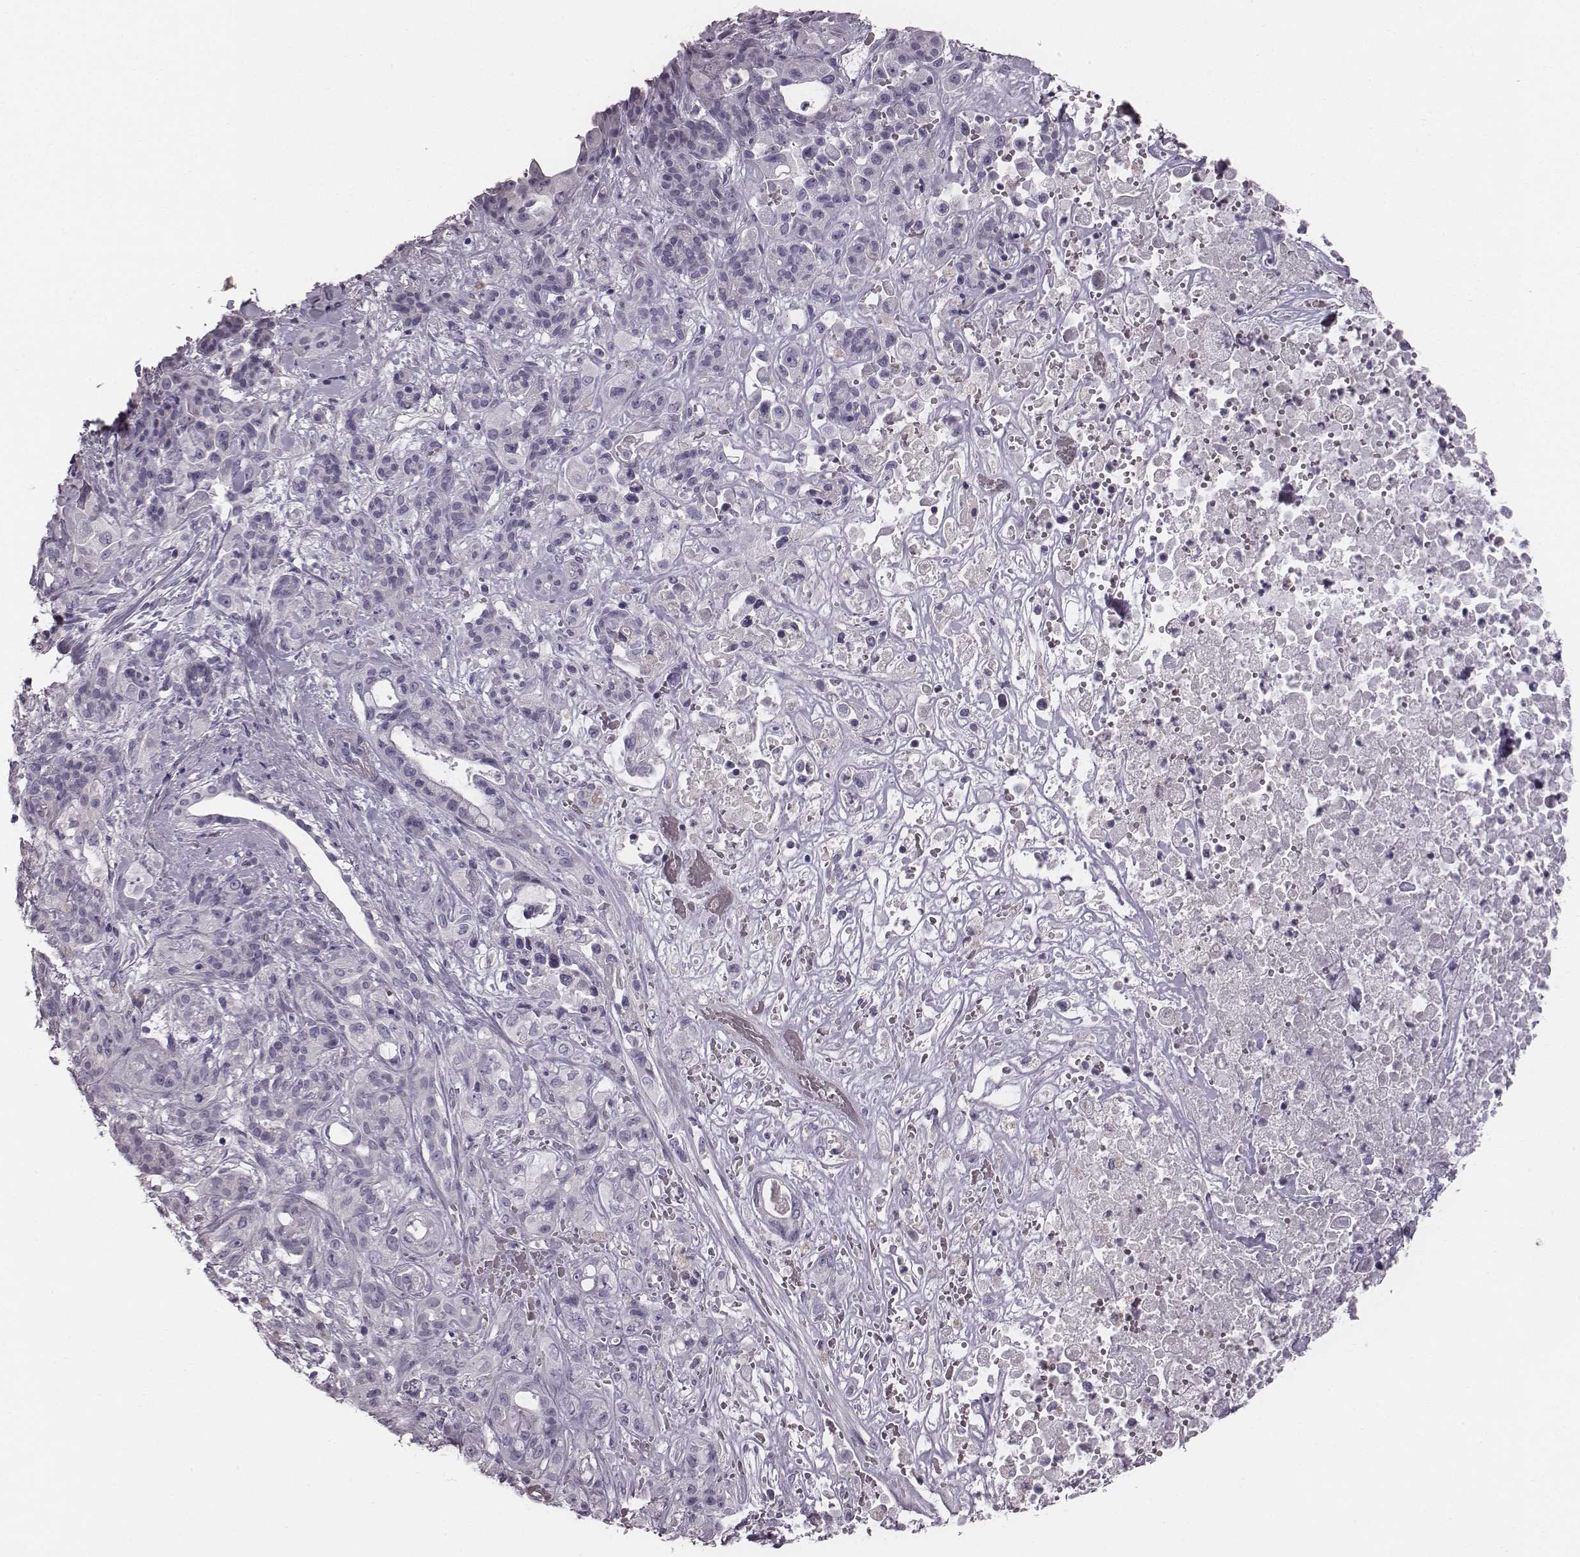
{"staining": {"intensity": "negative", "quantity": "none", "location": "none"}, "tissue": "pancreatic cancer", "cell_type": "Tumor cells", "image_type": "cancer", "snomed": [{"axis": "morphology", "description": "Adenocarcinoma, NOS"}, {"axis": "topography", "description": "Pancreas"}], "caption": "An image of human adenocarcinoma (pancreatic) is negative for staining in tumor cells.", "gene": "CRISP1", "patient": {"sex": "male", "age": 44}}